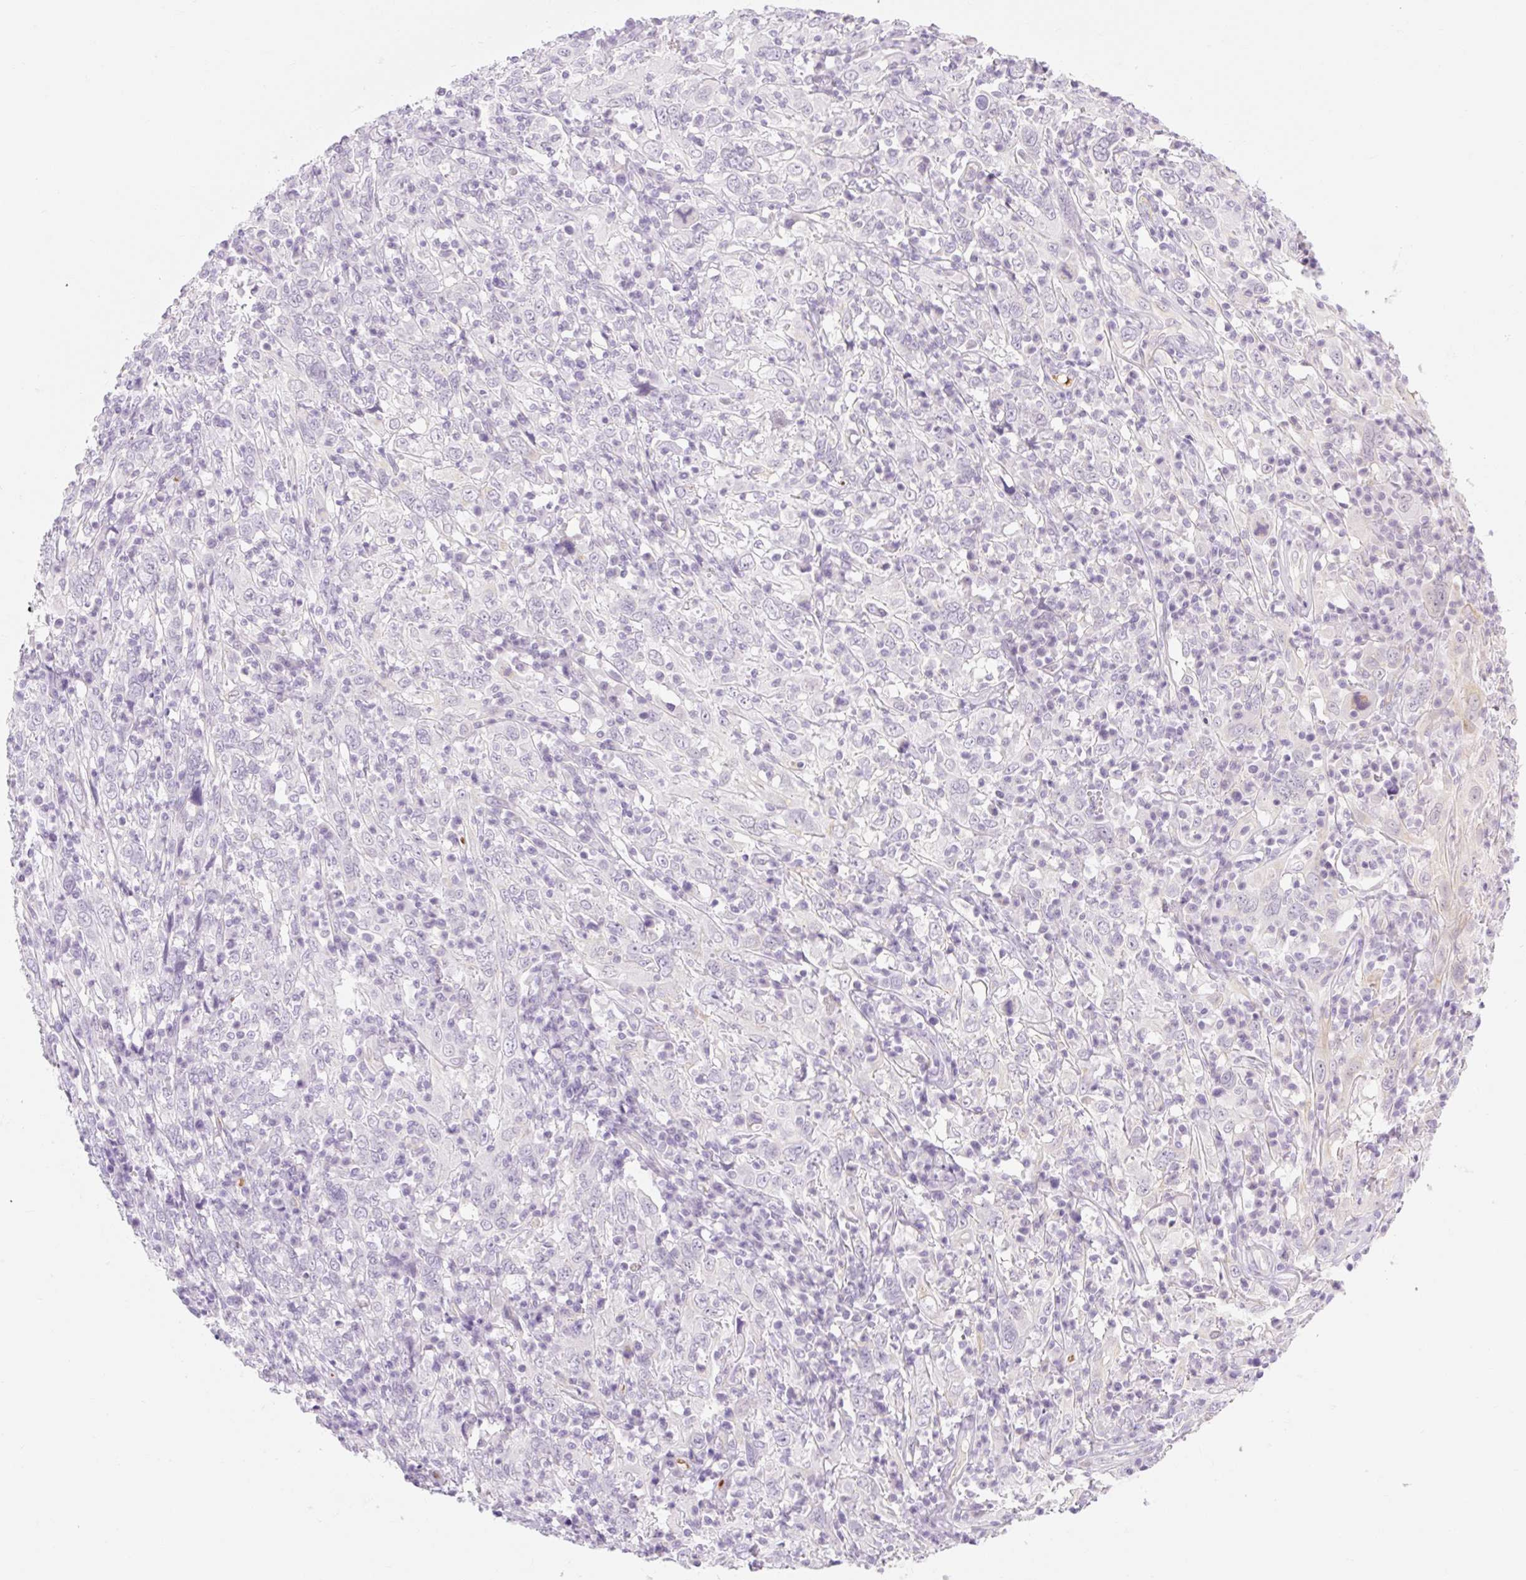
{"staining": {"intensity": "negative", "quantity": "none", "location": "none"}, "tissue": "cervical cancer", "cell_type": "Tumor cells", "image_type": "cancer", "snomed": [{"axis": "morphology", "description": "Squamous cell carcinoma, NOS"}, {"axis": "topography", "description": "Cervix"}], "caption": "Squamous cell carcinoma (cervical) was stained to show a protein in brown. There is no significant staining in tumor cells.", "gene": "TAF1L", "patient": {"sex": "female", "age": 46}}